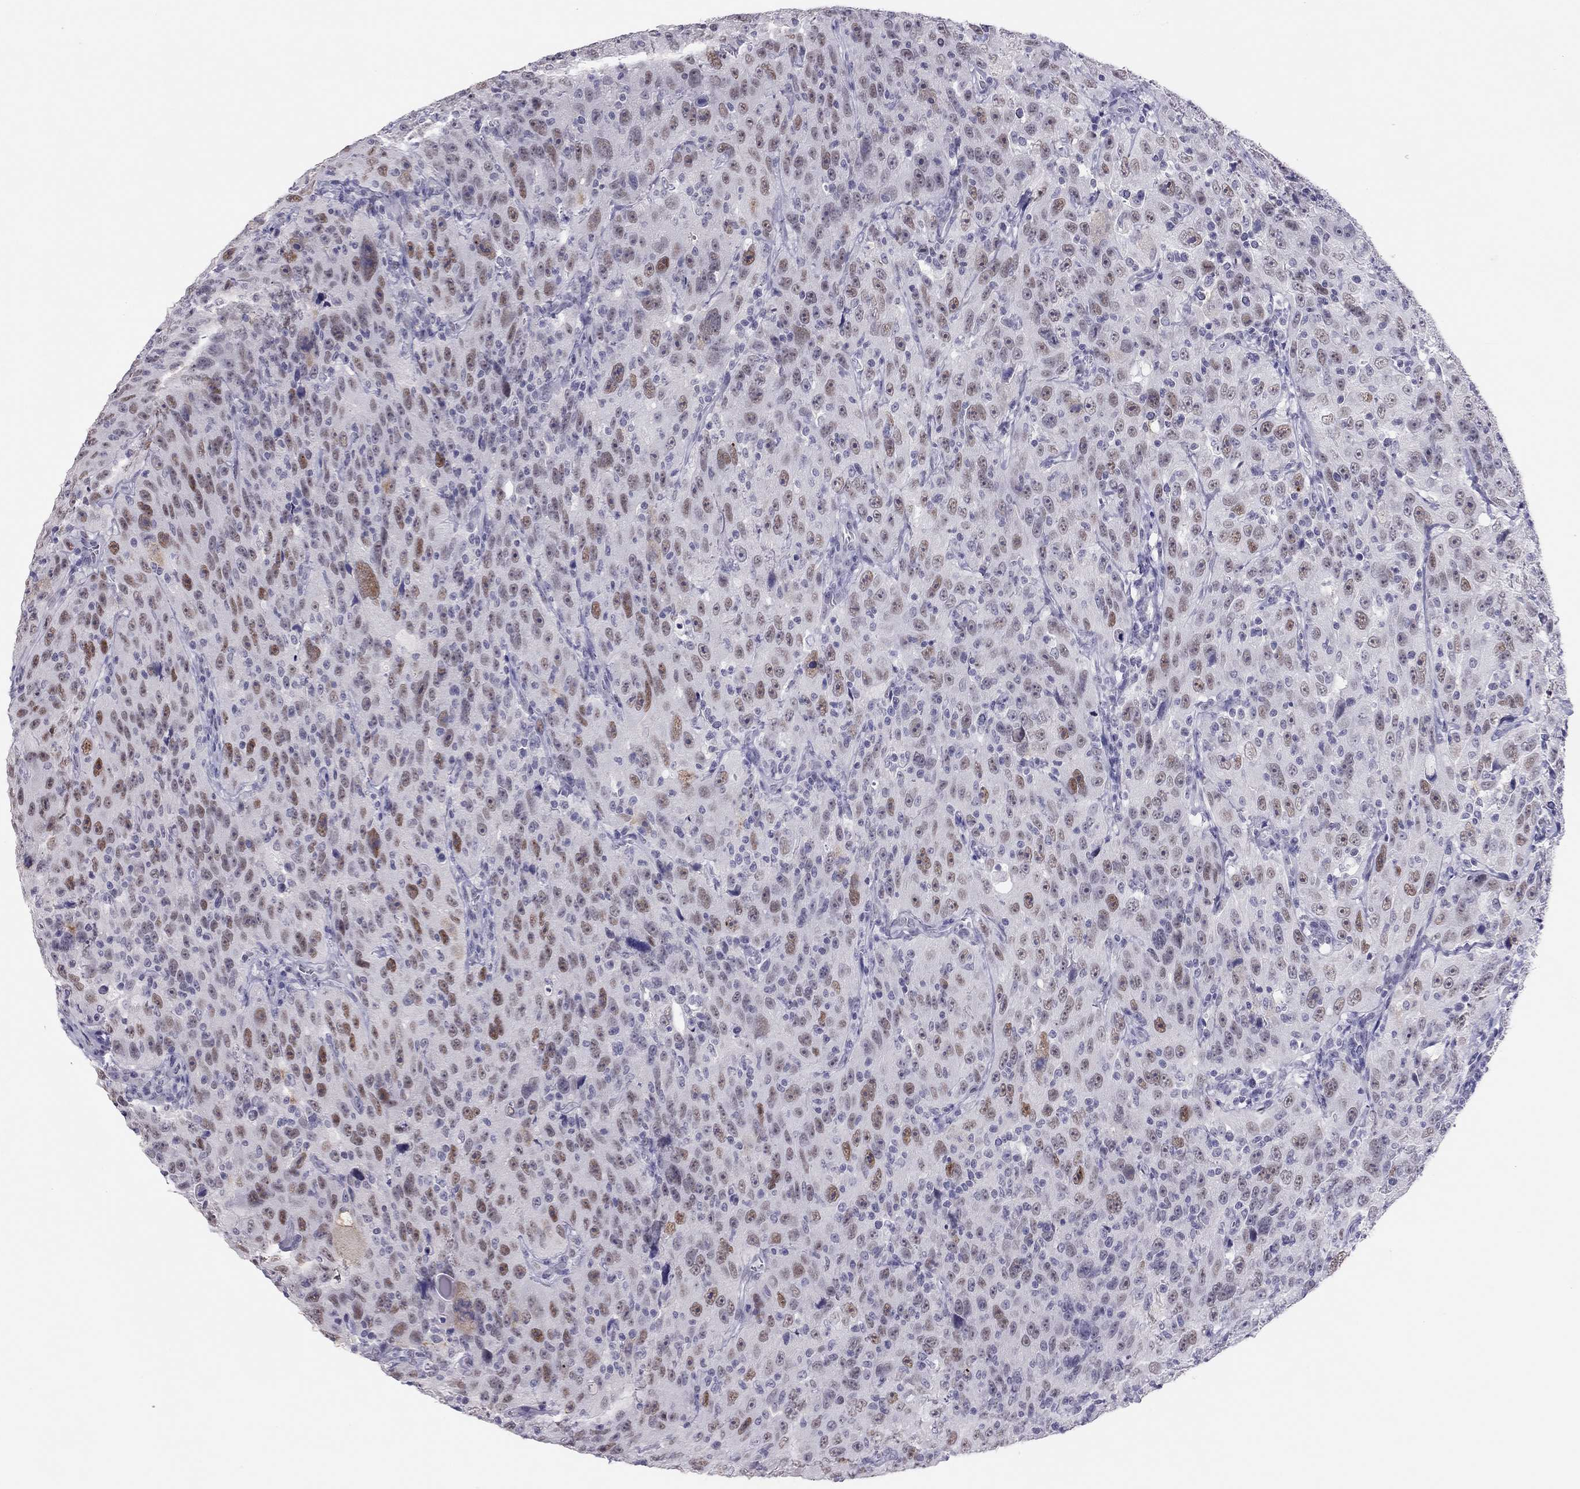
{"staining": {"intensity": "moderate", "quantity": "25%-75%", "location": "nuclear"}, "tissue": "urothelial cancer", "cell_type": "Tumor cells", "image_type": "cancer", "snomed": [{"axis": "morphology", "description": "Urothelial carcinoma, NOS"}, {"axis": "morphology", "description": "Urothelial carcinoma, High grade"}, {"axis": "topography", "description": "Urinary bladder"}], "caption": "About 25%-75% of tumor cells in urothelial carcinoma (high-grade) exhibit moderate nuclear protein positivity as visualized by brown immunohistochemical staining.", "gene": "PHOX2A", "patient": {"sex": "female", "age": 73}}